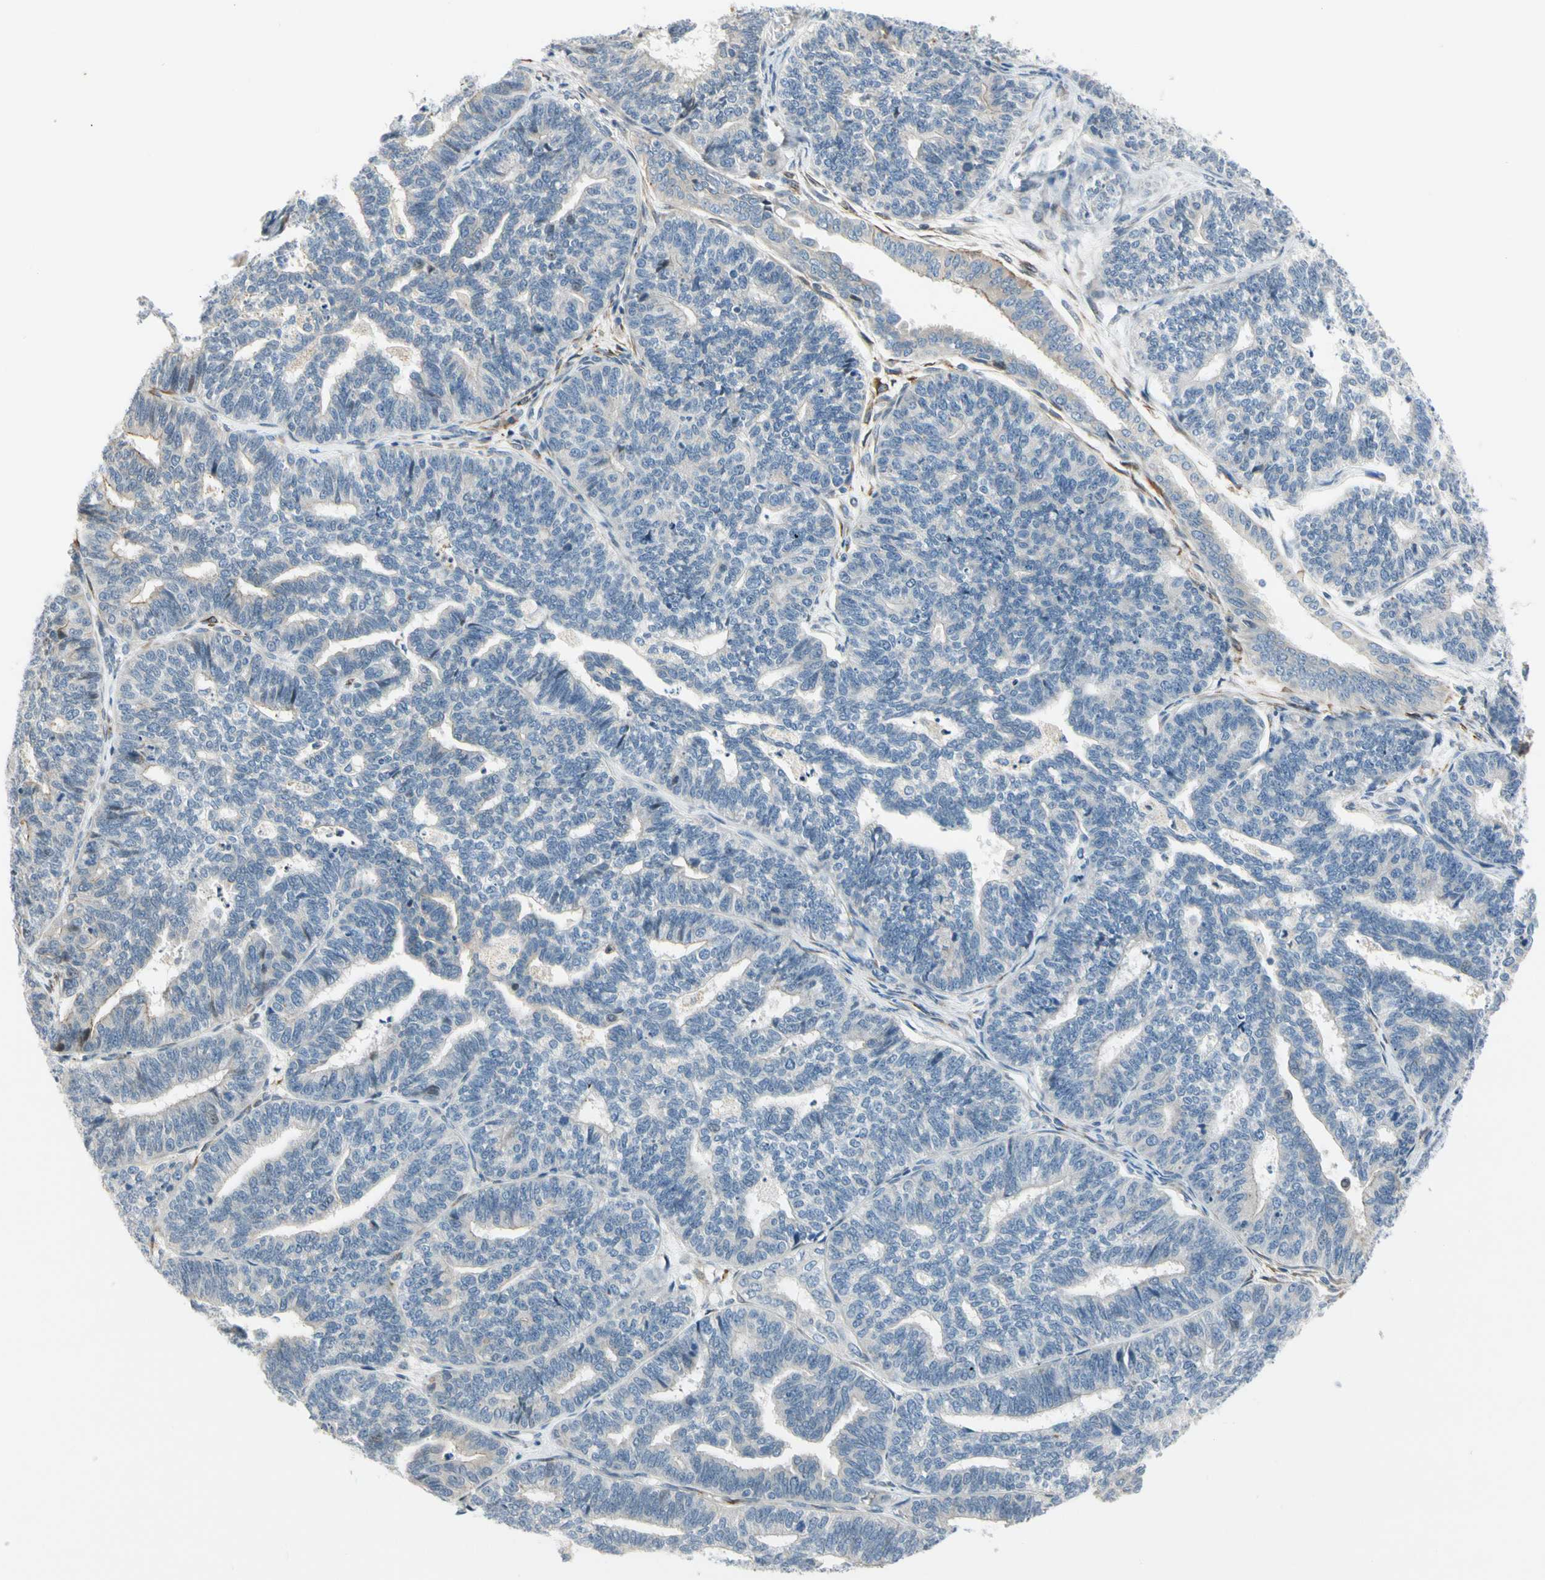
{"staining": {"intensity": "weak", "quantity": "<25%", "location": "nuclear"}, "tissue": "endometrial cancer", "cell_type": "Tumor cells", "image_type": "cancer", "snomed": [{"axis": "morphology", "description": "Adenocarcinoma, NOS"}, {"axis": "topography", "description": "Endometrium"}], "caption": "This is an IHC micrograph of endometrial cancer. There is no staining in tumor cells.", "gene": "NPDC1", "patient": {"sex": "female", "age": 70}}